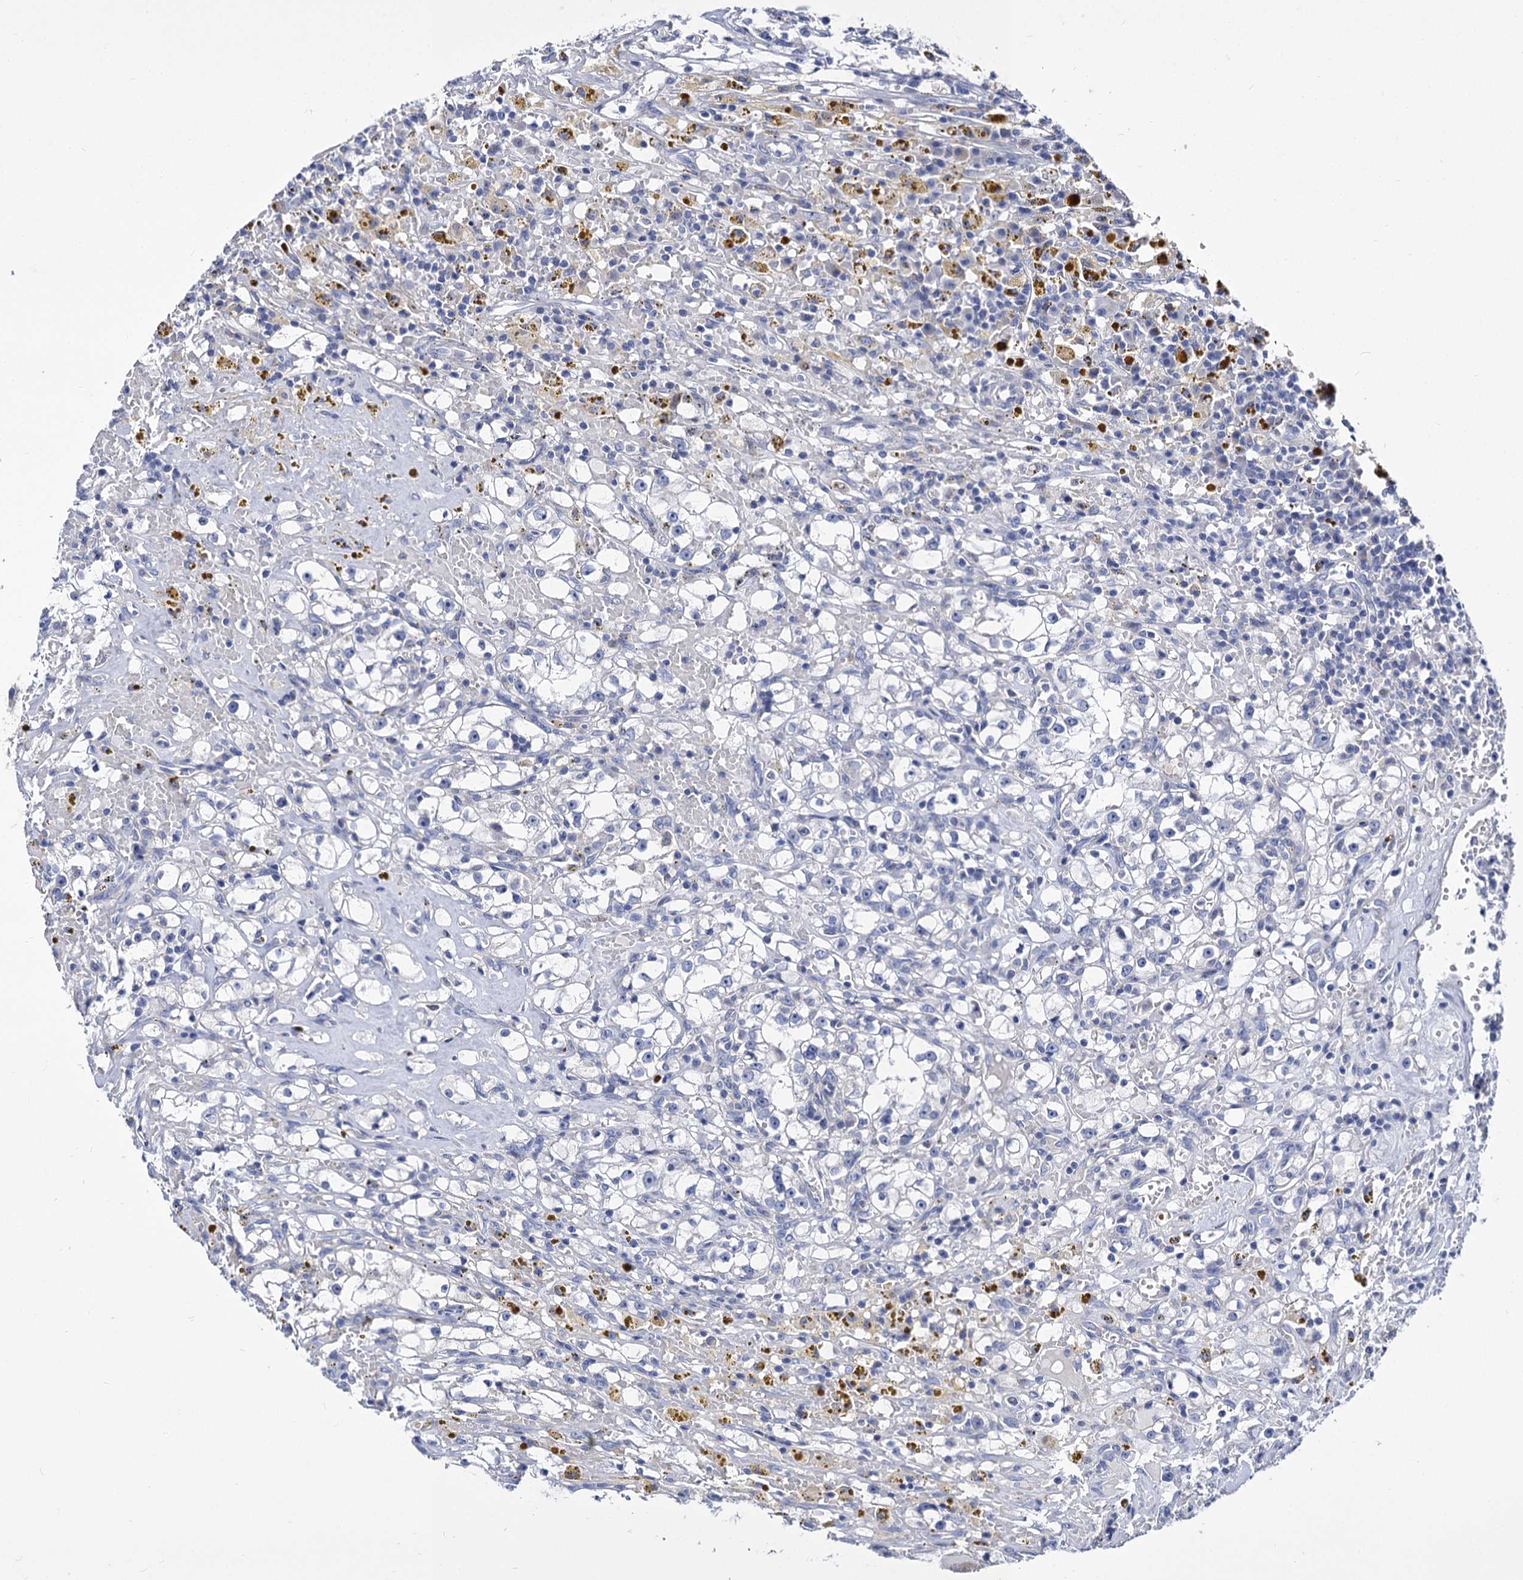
{"staining": {"intensity": "negative", "quantity": "none", "location": "none"}, "tissue": "renal cancer", "cell_type": "Tumor cells", "image_type": "cancer", "snomed": [{"axis": "morphology", "description": "Adenocarcinoma, NOS"}, {"axis": "topography", "description": "Kidney"}], "caption": "The micrograph shows no staining of tumor cells in renal adenocarcinoma.", "gene": "PANX2", "patient": {"sex": "male", "age": 56}}